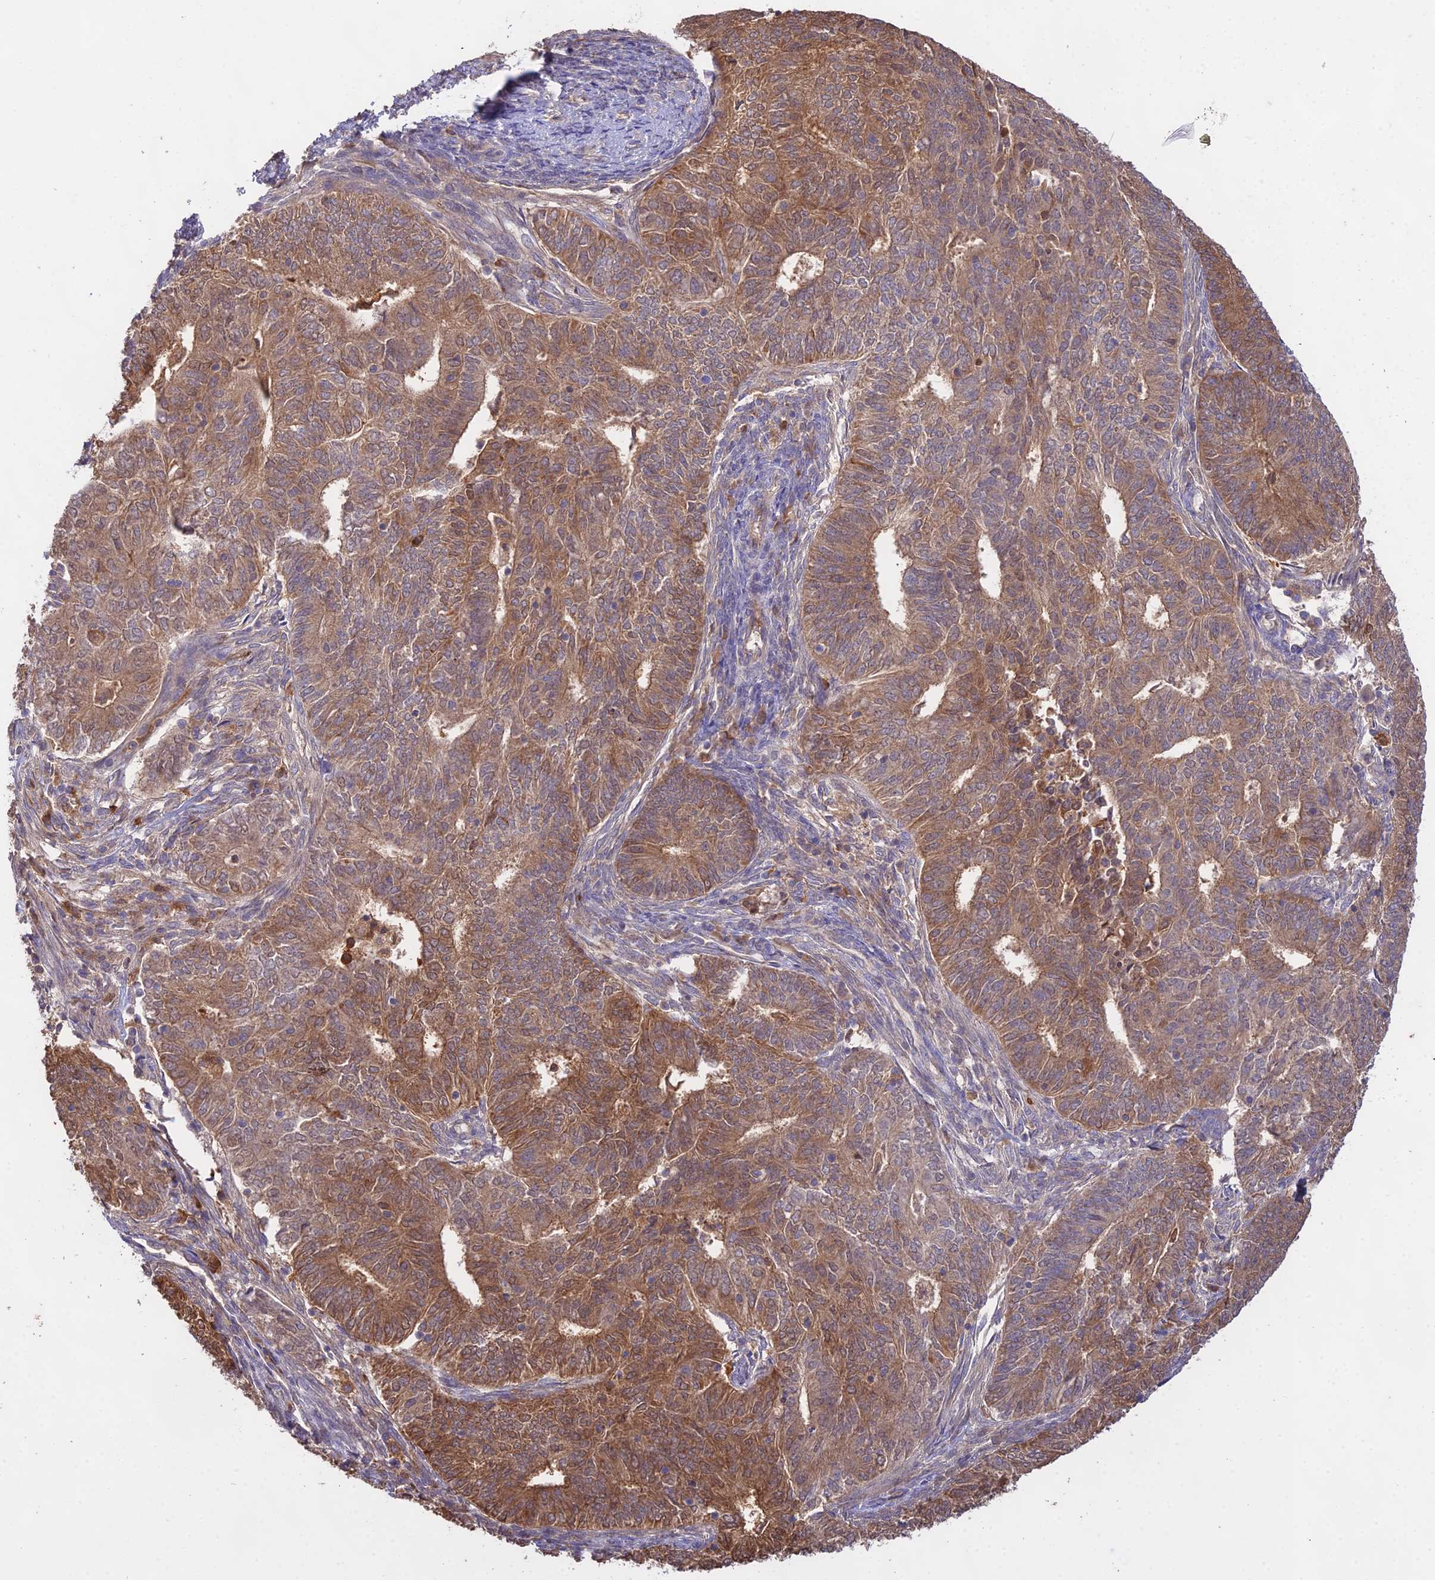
{"staining": {"intensity": "moderate", "quantity": ">75%", "location": "cytoplasmic/membranous"}, "tissue": "endometrial cancer", "cell_type": "Tumor cells", "image_type": "cancer", "snomed": [{"axis": "morphology", "description": "Adenocarcinoma, NOS"}, {"axis": "topography", "description": "Endometrium"}], "caption": "This is a histology image of IHC staining of endometrial cancer (adenocarcinoma), which shows moderate positivity in the cytoplasmic/membranous of tumor cells.", "gene": "FBP1", "patient": {"sex": "female", "age": 62}}